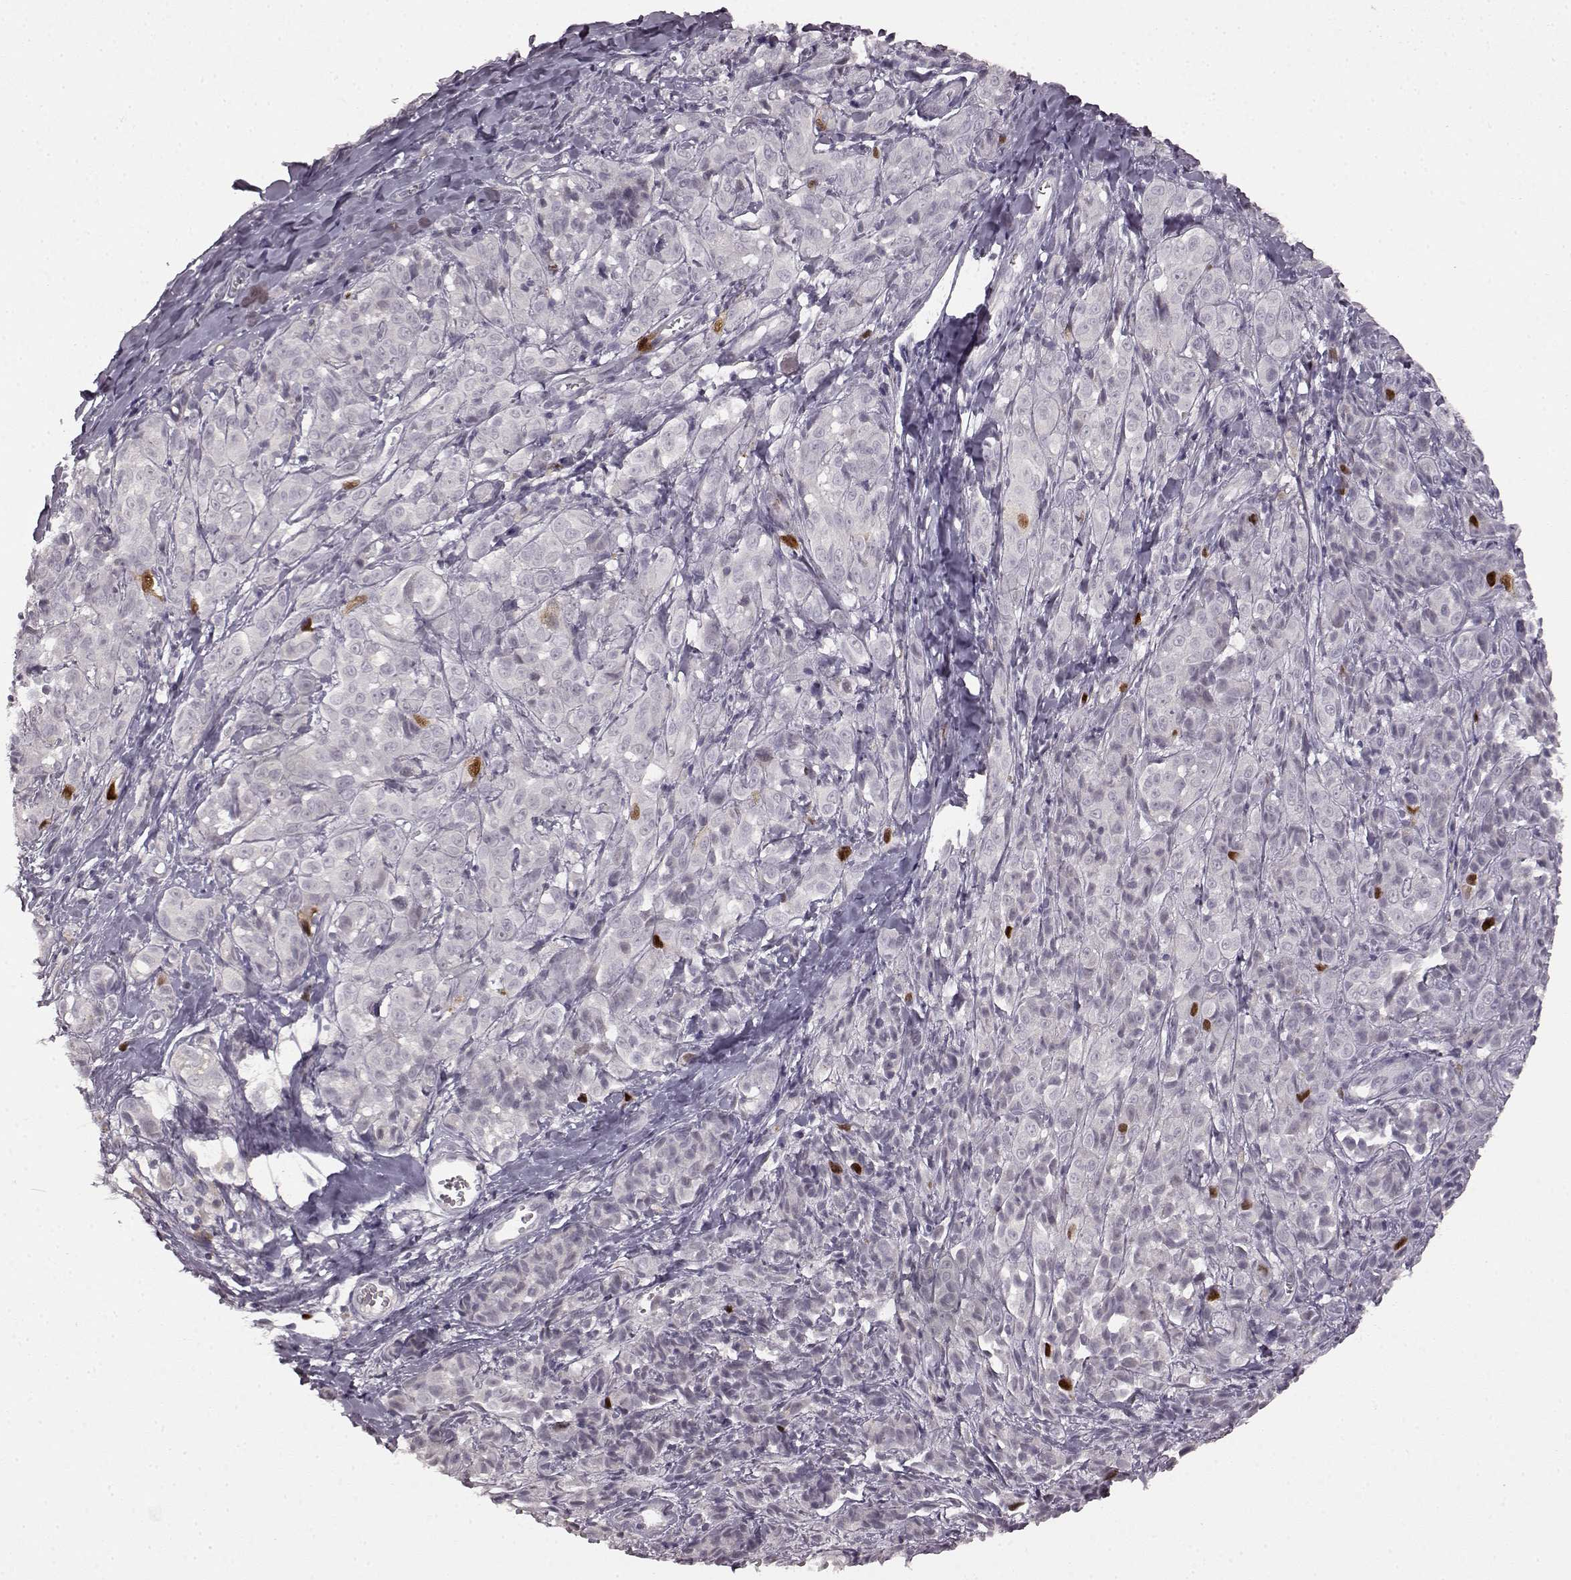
{"staining": {"intensity": "strong", "quantity": "<25%", "location": "nuclear"}, "tissue": "melanoma", "cell_type": "Tumor cells", "image_type": "cancer", "snomed": [{"axis": "morphology", "description": "Malignant melanoma, NOS"}, {"axis": "topography", "description": "Skin"}], "caption": "Melanoma stained for a protein (brown) displays strong nuclear positive positivity in about <25% of tumor cells.", "gene": "CCNA2", "patient": {"sex": "male", "age": 89}}